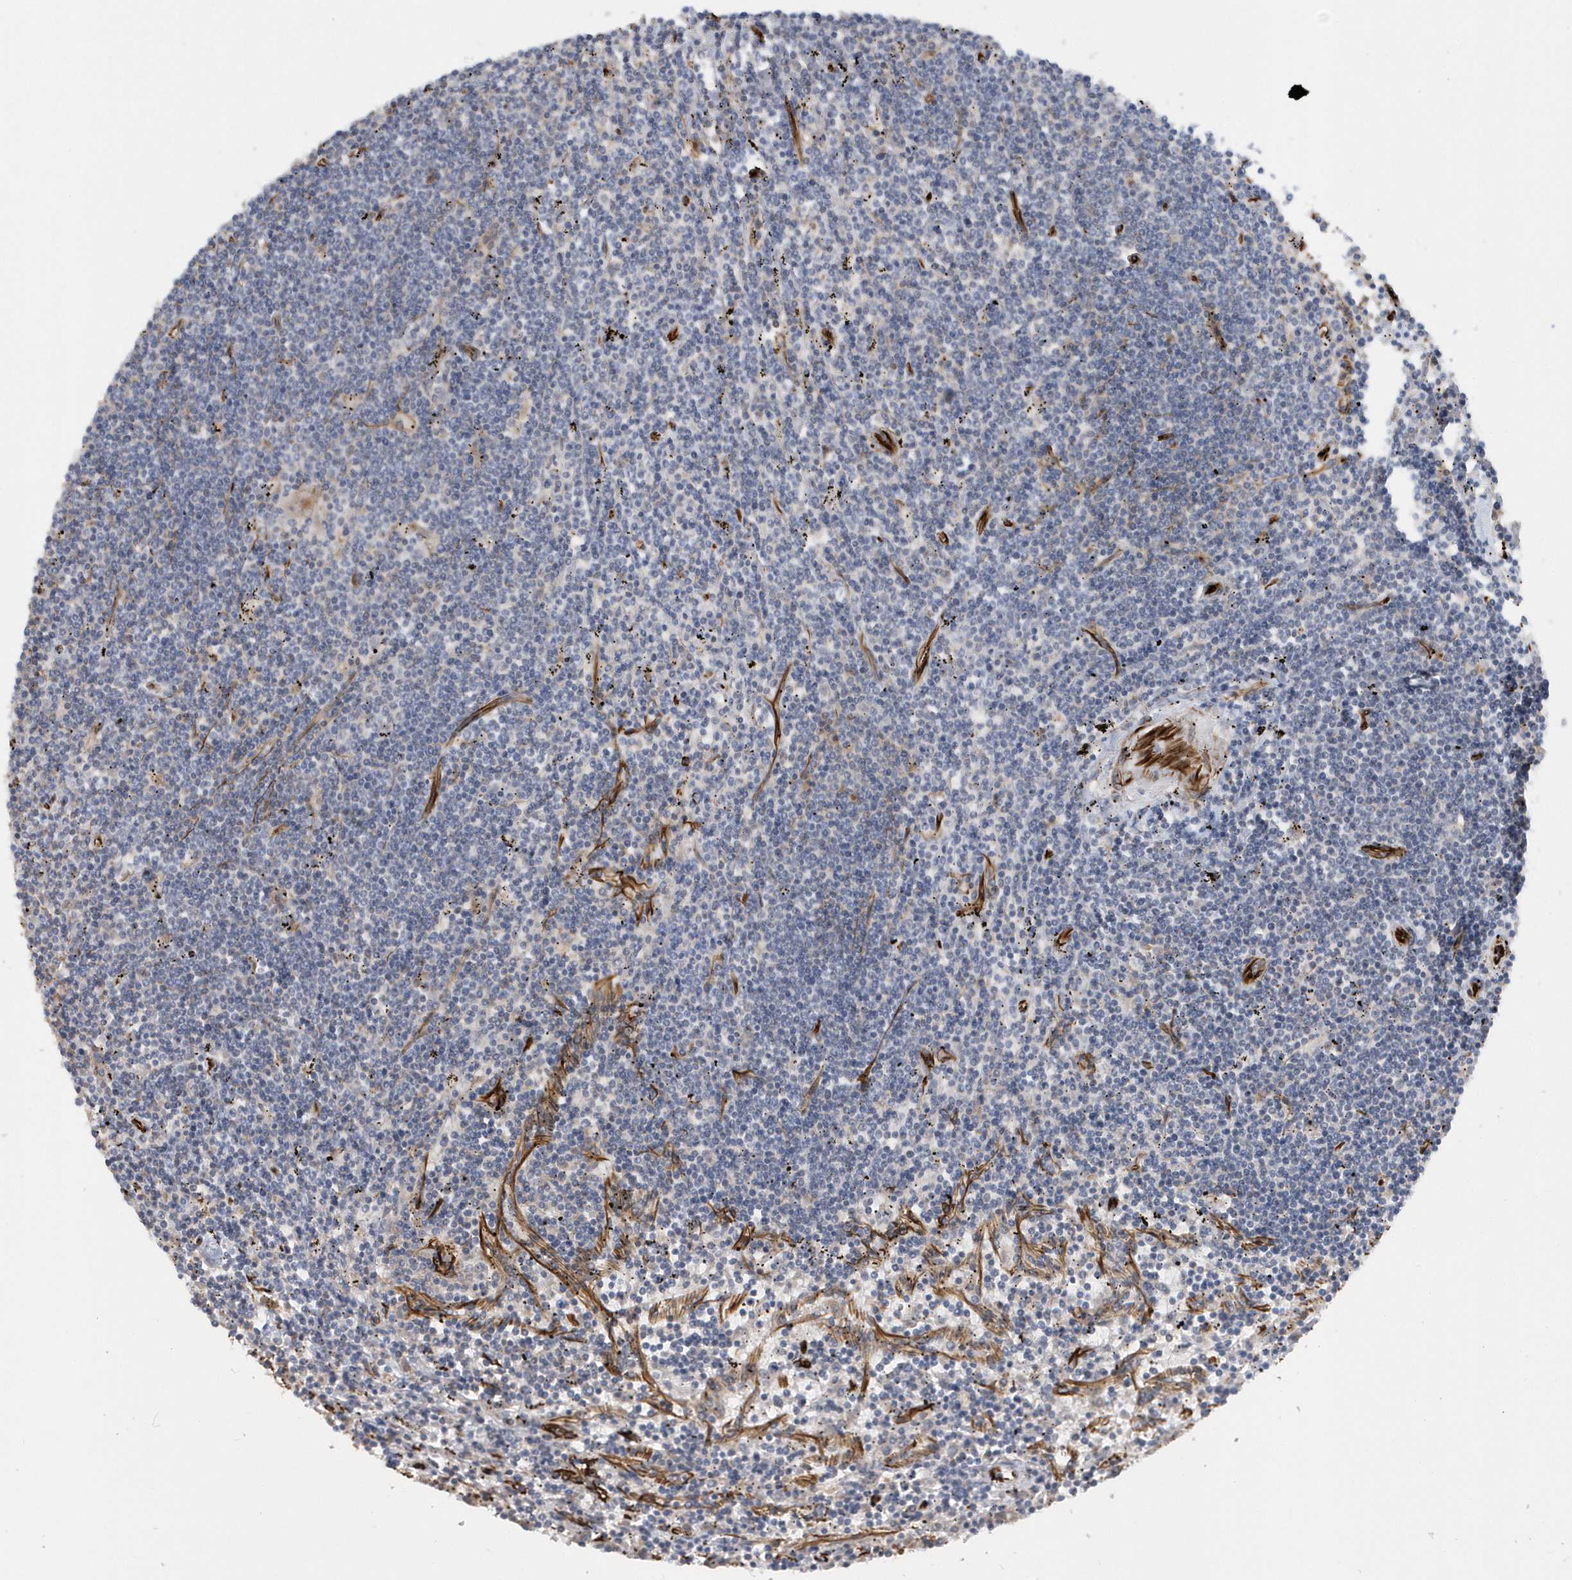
{"staining": {"intensity": "negative", "quantity": "none", "location": "none"}, "tissue": "lymphoma", "cell_type": "Tumor cells", "image_type": "cancer", "snomed": [{"axis": "morphology", "description": "Malignant lymphoma, non-Hodgkin's type, Low grade"}, {"axis": "topography", "description": "Spleen"}], "caption": "A histopathology image of malignant lymphoma, non-Hodgkin's type (low-grade) stained for a protein exhibits no brown staining in tumor cells. Nuclei are stained in blue.", "gene": "RAB17", "patient": {"sex": "male", "age": 76}}